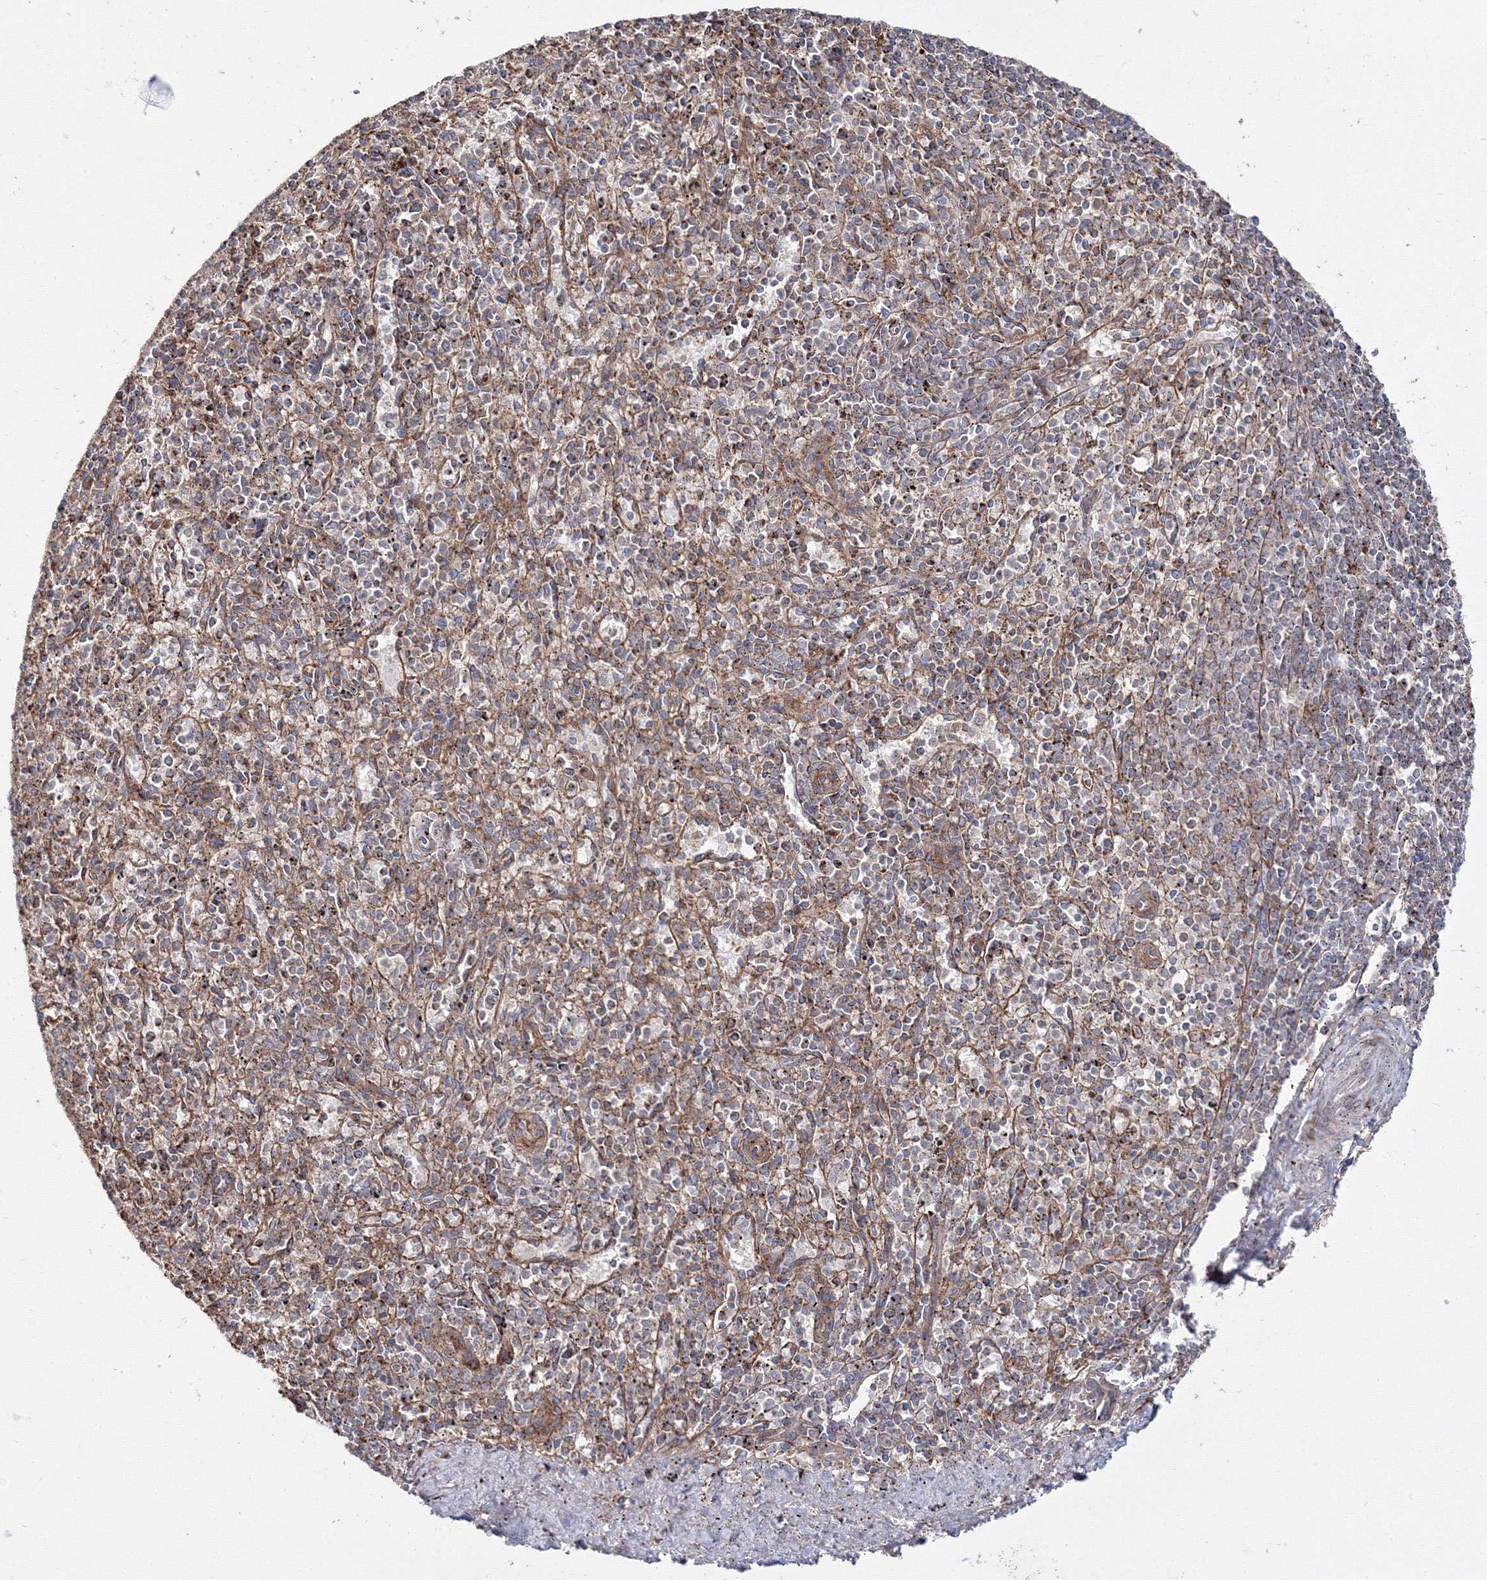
{"staining": {"intensity": "weak", "quantity": "25%-75%", "location": "cytoplasmic/membranous"}, "tissue": "spleen", "cell_type": "Cells in red pulp", "image_type": "normal", "snomed": [{"axis": "morphology", "description": "Normal tissue, NOS"}, {"axis": "topography", "description": "Spleen"}], "caption": "An immunohistochemistry (IHC) photomicrograph of benign tissue is shown. Protein staining in brown shows weak cytoplasmic/membranous positivity in spleen within cells in red pulp.", "gene": "DDO", "patient": {"sex": "male", "age": 72}}